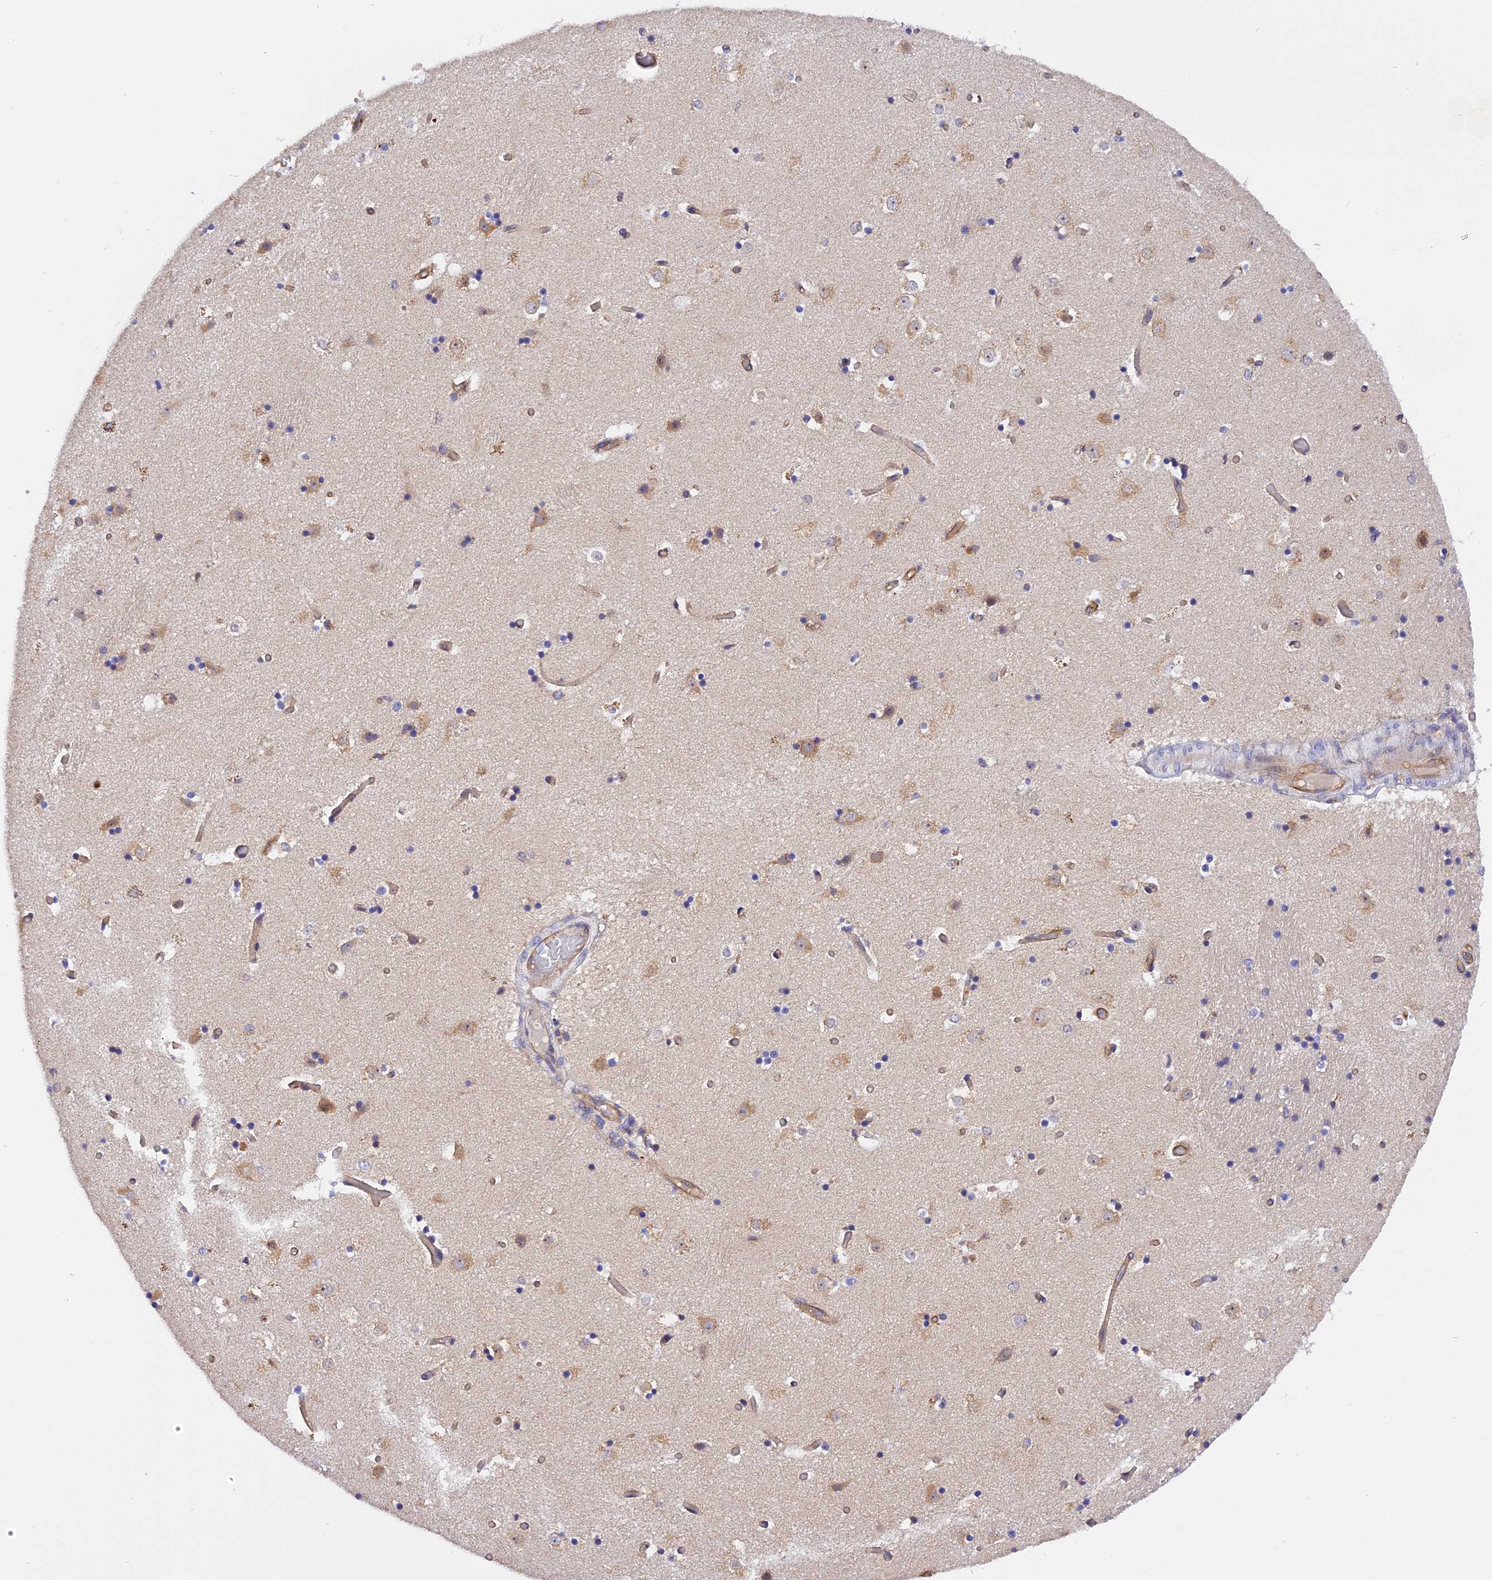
{"staining": {"intensity": "negative", "quantity": "none", "location": "none"}, "tissue": "caudate", "cell_type": "Glial cells", "image_type": "normal", "snomed": [{"axis": "morphology", "description": "Normal tissue, NOS"}, {"axis": "topography", "description": "Lateral ventricle wall"}], "caption": "The immunohistochemistry (IHC) histopathology image has no significant expression in glial cells of caudate. Brightfield microscopy of immunohistochemistry stained with DAB (3,3'-diaminobenzidine) (brown) and hematoxylin (blue), captured at high magnification.", "gene": "C5orf22", "patient": {"sex": "female", "age": 52}}